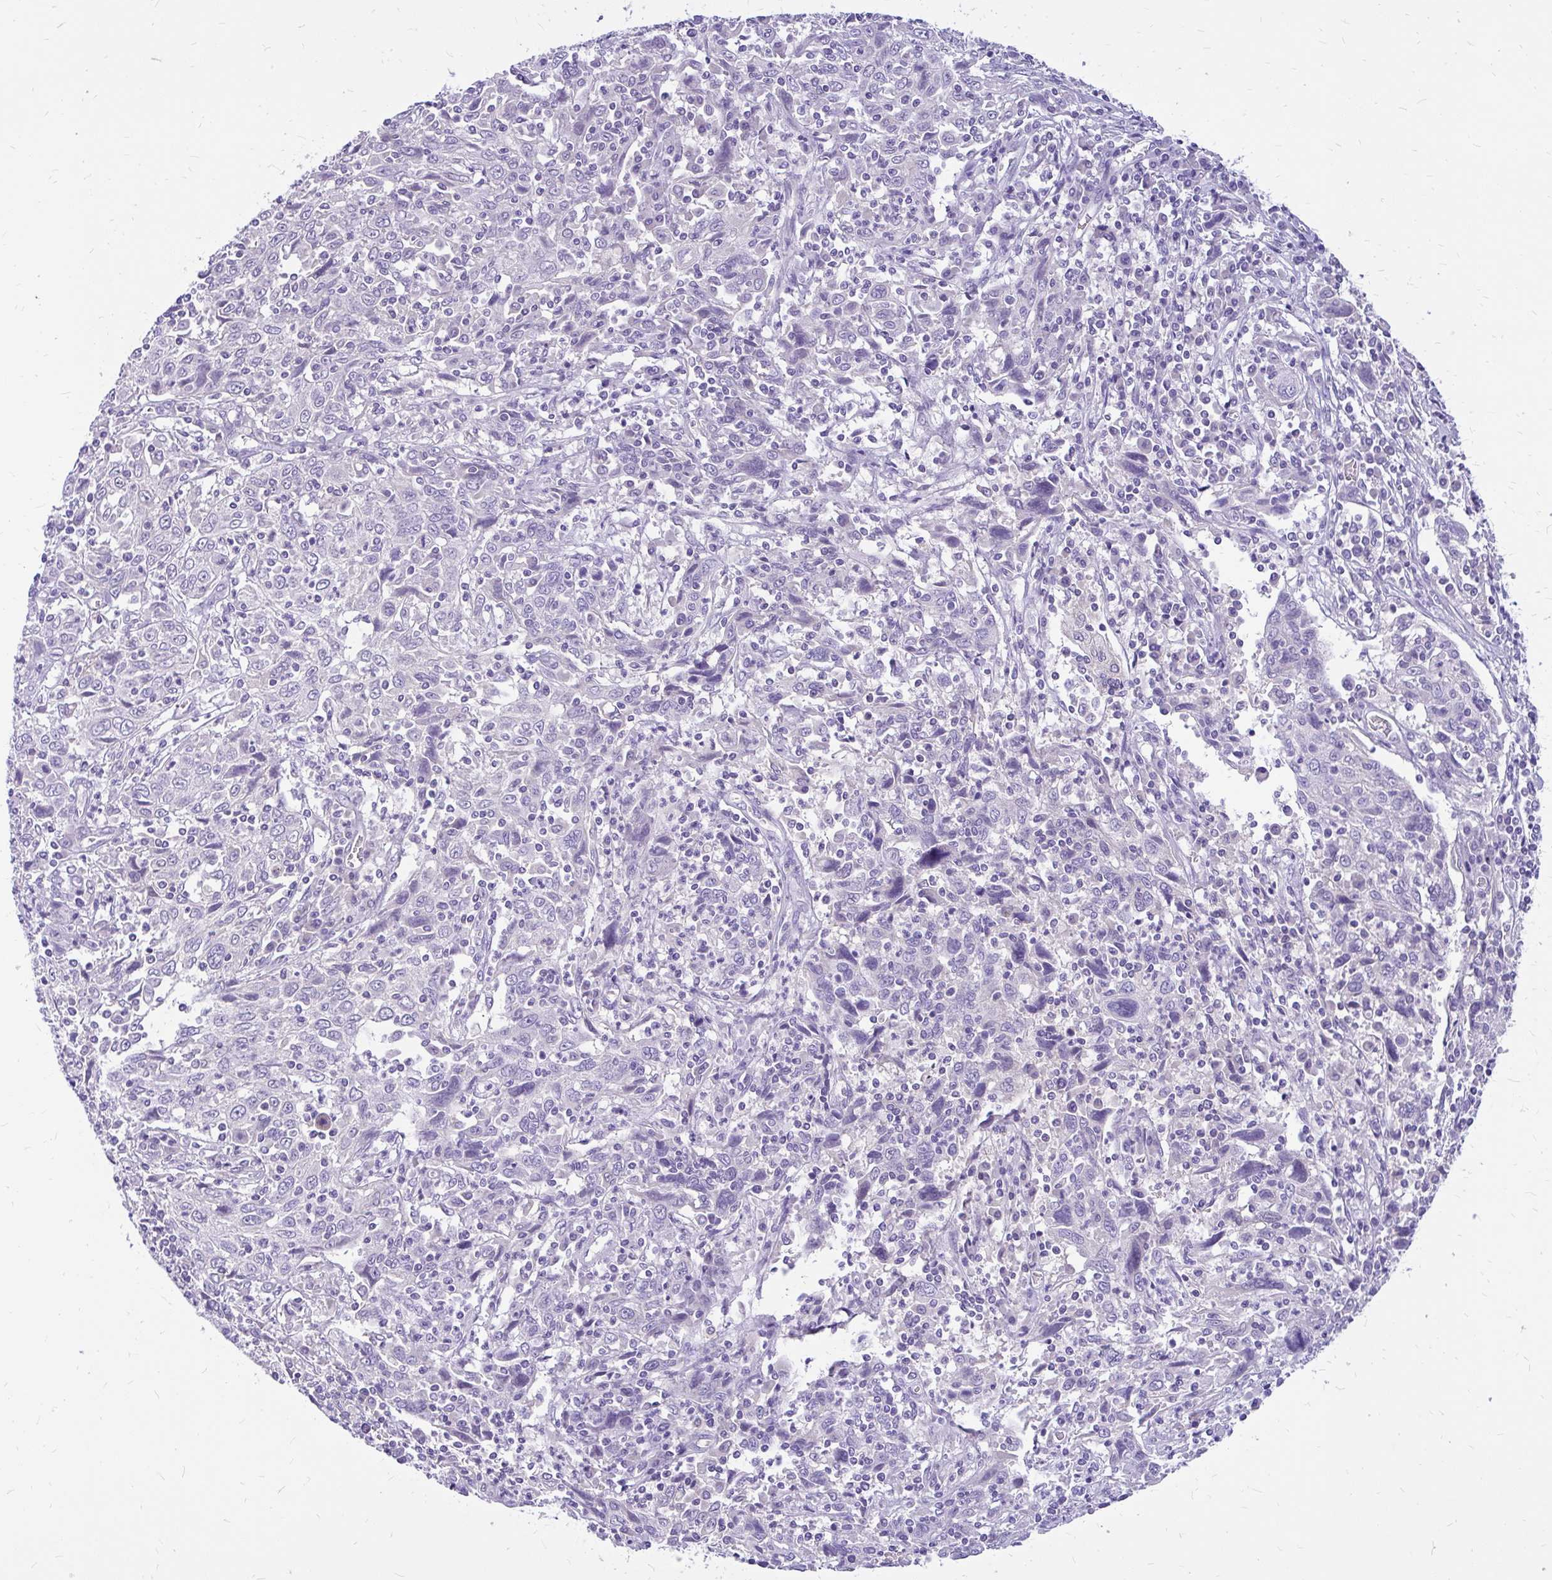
{"staining": {"intensity": "negative", "quantity": "none", "location": "none"}, "tissue": "cervical cancer", "cell_type": "Tumor cells", "image_type": "cancer", "snomed": [{"axis": "morphology", "description": "Squamous cell carcinoma, NOS"}, {"axis": "topography", "description": "Cervix"}], "caption": "DAB immunohistochemical staining of cervical cancer (squamous cell carcinoma) displays no significant positivity in tumor cells.", "gene": "MAP1LC3A", "patient": {"sex": "female", "age": 46}}